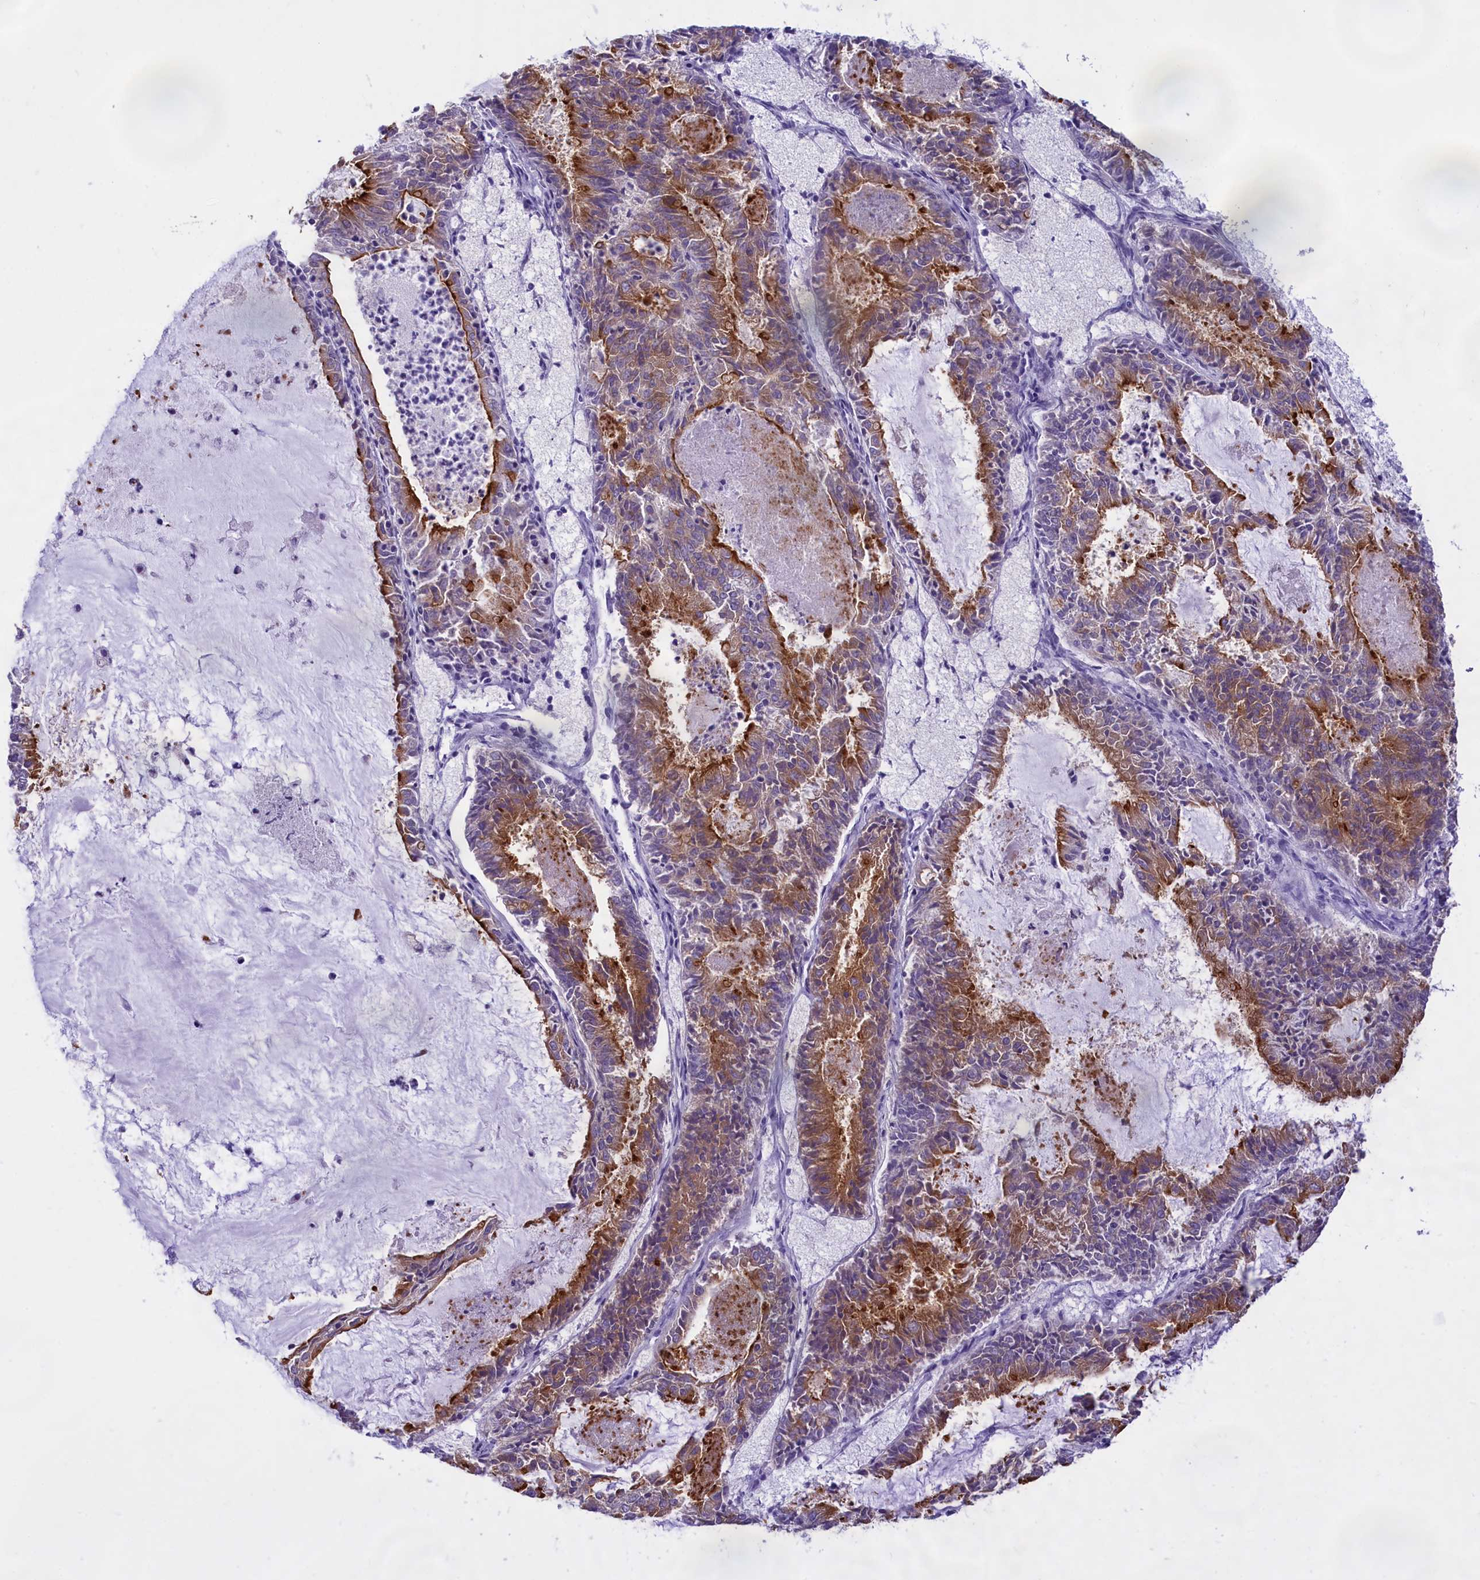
{"staining": {"intensity": "moderate", "quantity": "25%-75%", "location": "cytoplasmic/membranous"}, "tissue": "endometrial cancer", "cell_type": "Tumor cells", "image_type": "cancer", "snomed": [{"axis": "morphology", "description": "Adenocarcinoma, NOS"}, {"axis": "topography", "description": "Endometrium"}], "caption": "A photomicrograph of endometrial cancer (adenocarcinoma) stained for a protein reveals moderate cytoplasmic/membranous brown staining in tumor cells.", "gene": "SPIRE2", "patient": {"sex": "female", "age": 57}}